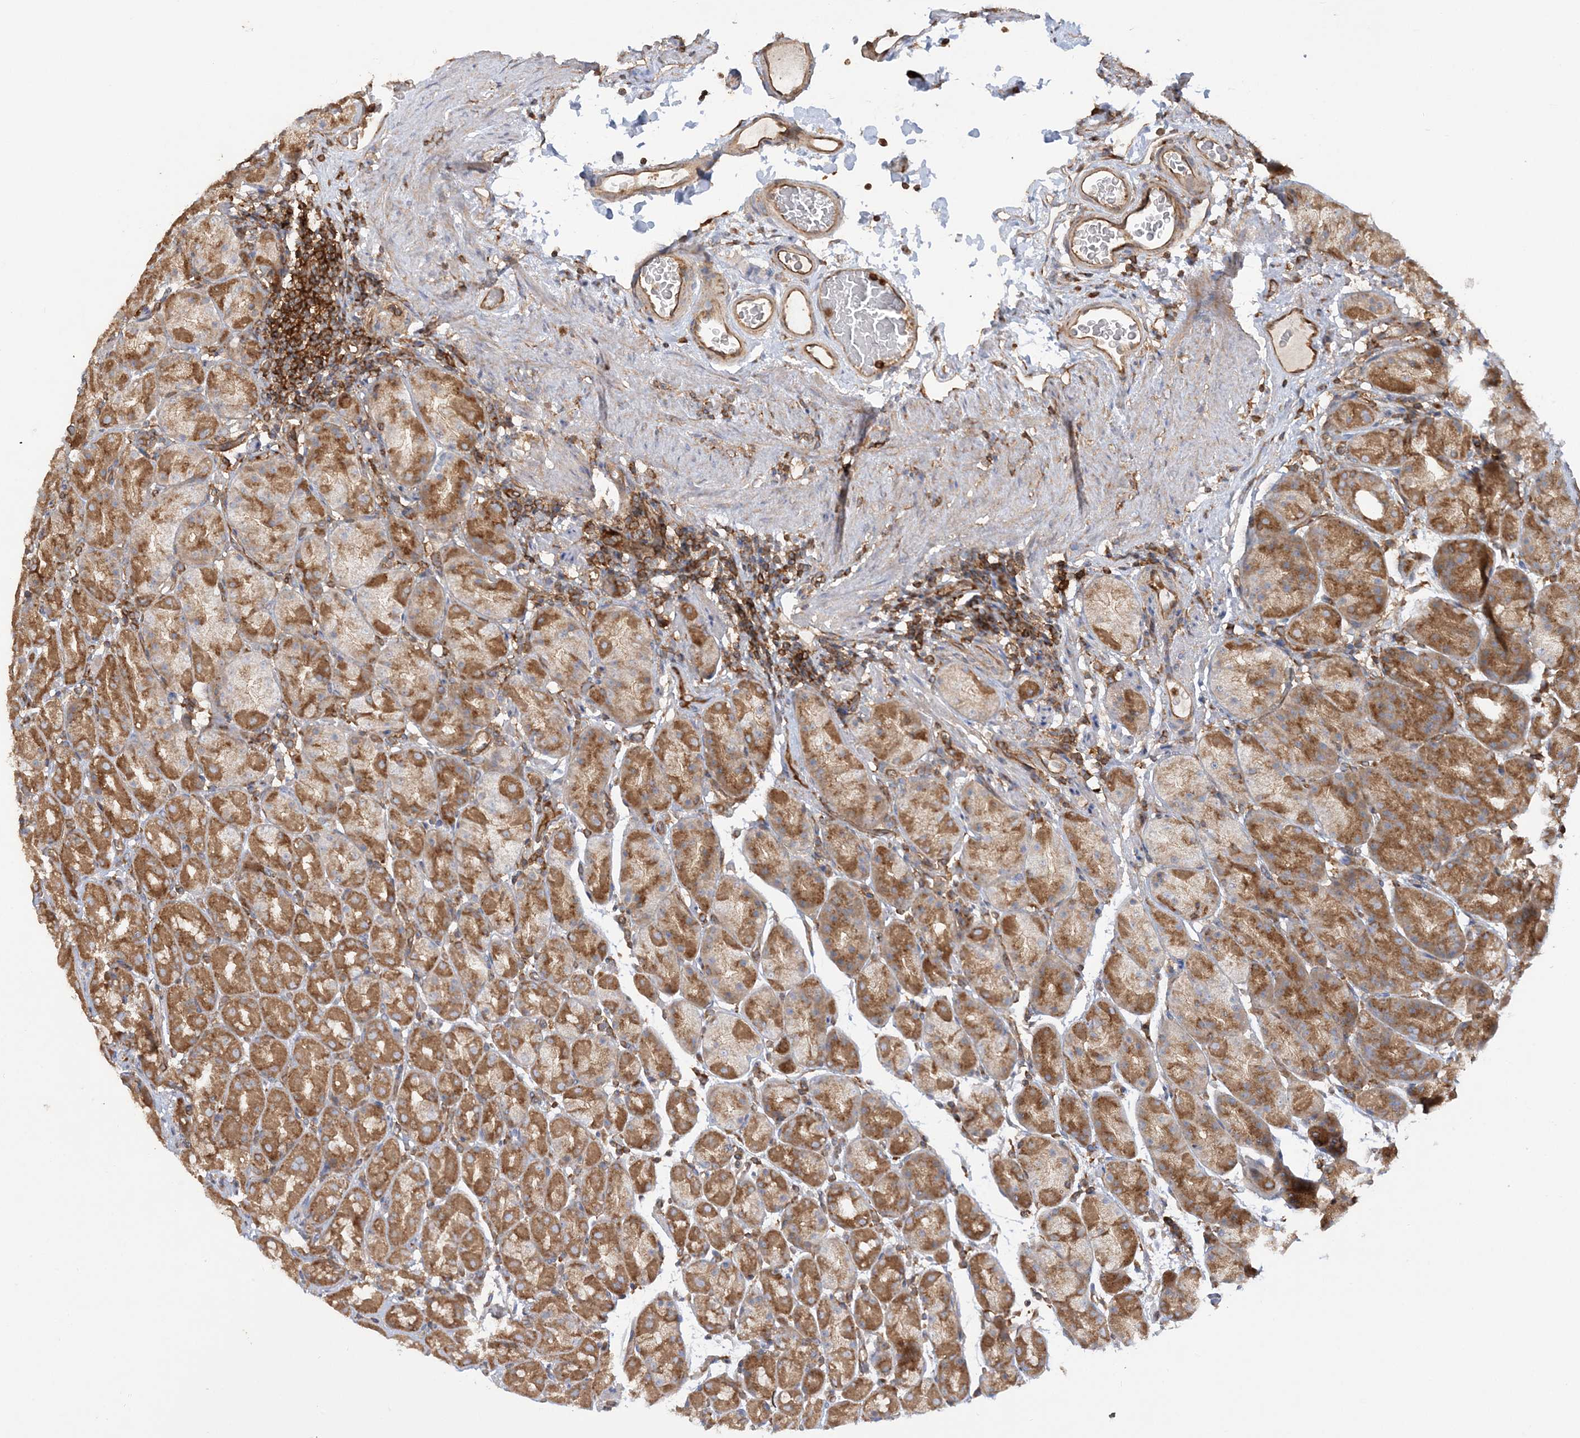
{"staining": {"intensity": "moderate", "quantity": ">75%", "location": "cytoplasmic/membranous"}, "tissue": "stomach", "cell_type": "Glandular cells", "image_type": "normal", "snomed": [{"axis": "morphology", "description": "Normal tissue, NOS"}, {"axis": "topography", "description": "Stomach, upper"}], "caption": "Immunohistochemistry photomicrograph of benign stomach: human stomach stained using immunohistochemistry (IHC) demonstrates medium levels of moderate protein expression localized specifically in the cytoplasmic/membranous of glandular cells, appearing as a cytoplasmic/membranous brown color.", "gene": "TBC1D5", "patient": {"sex": "male", "age": 68}}